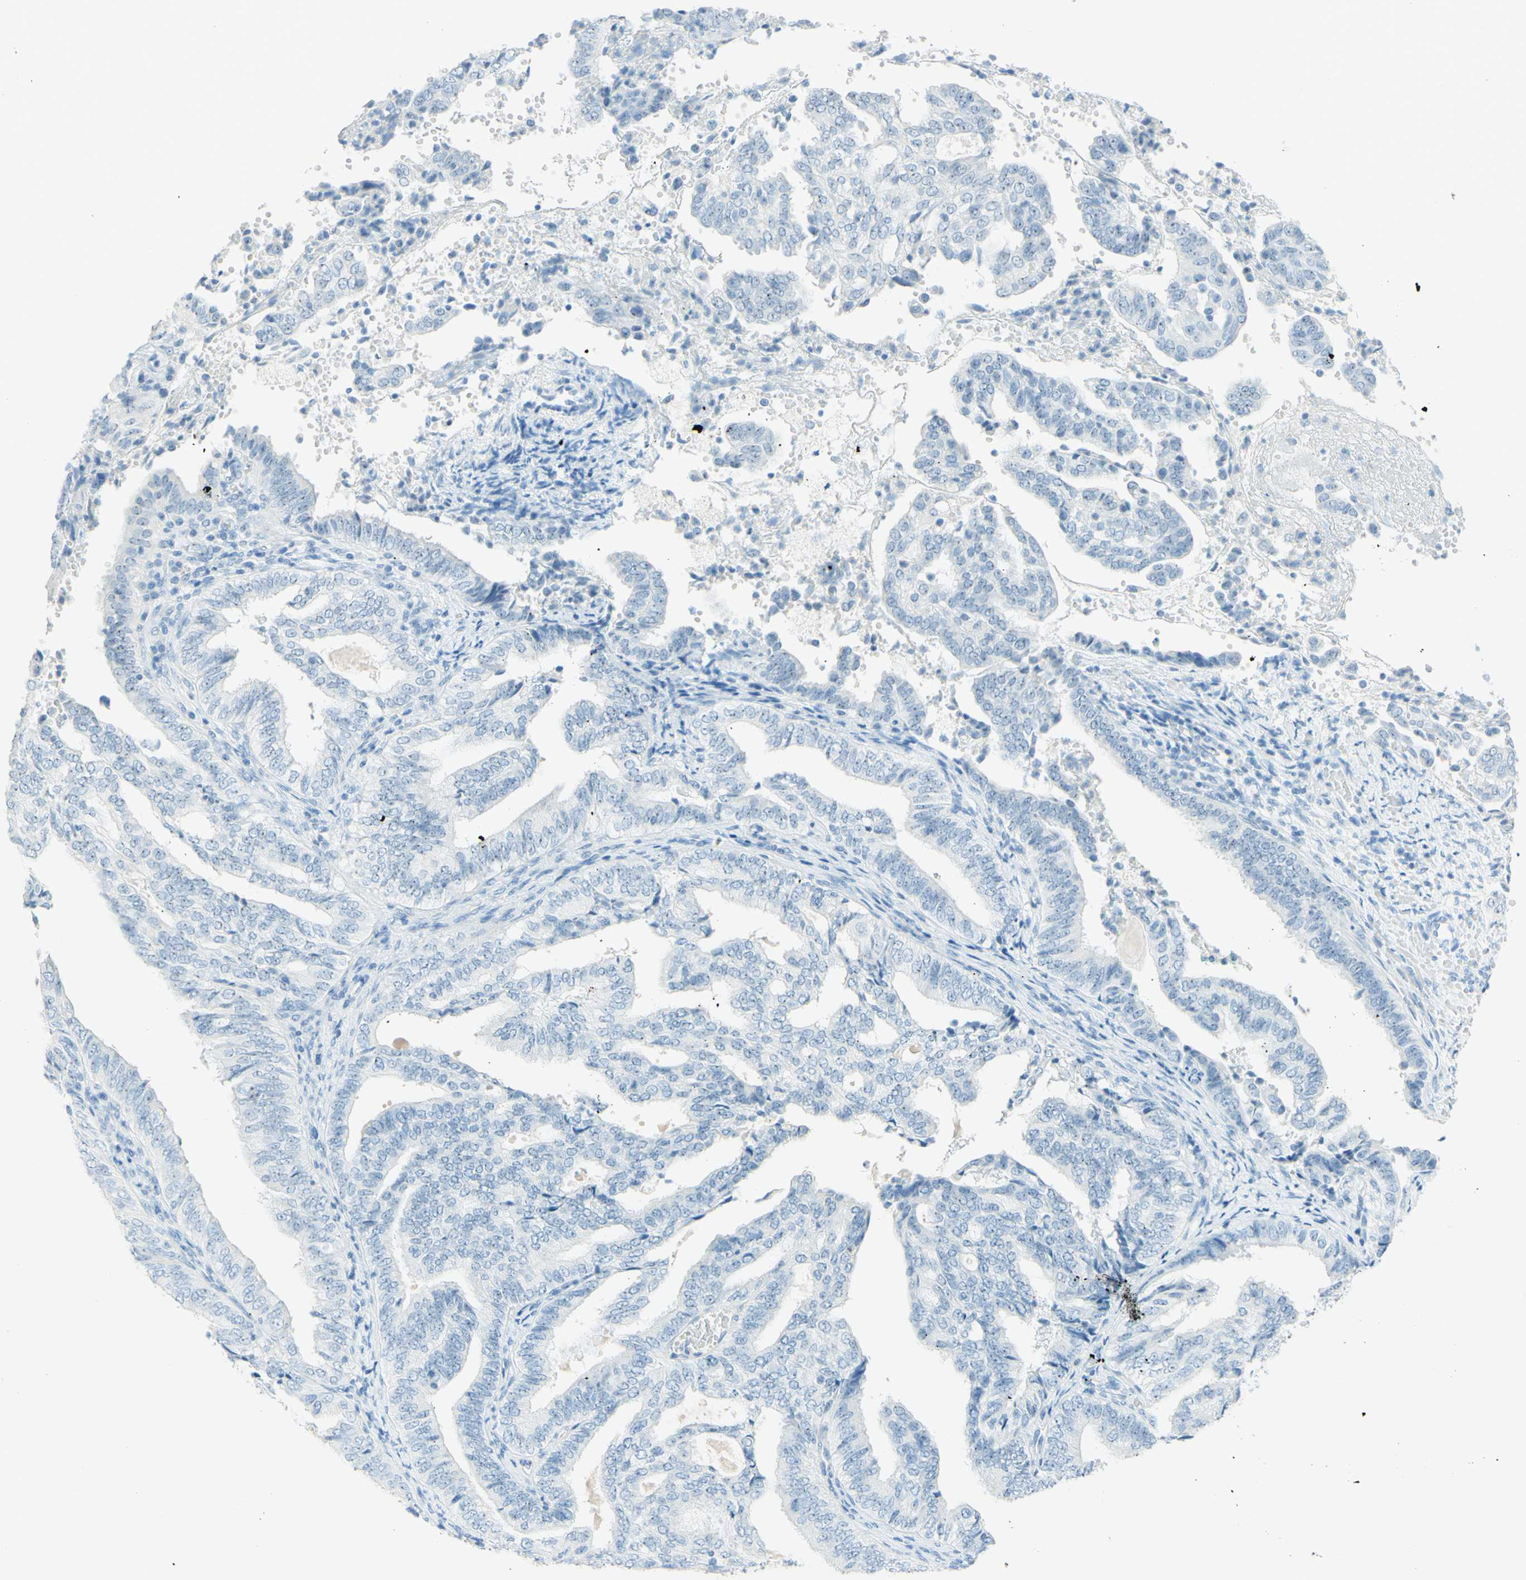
{"staining": {"intensity": "negative", "quantity": "none", "location": "none"}, "tissue": "endometrial cancer", "cell_type": "Tumor cells", "image_type": "cancer", "snomed": [{"axis": "morphology", "description": "Adenocarcinoma, NOS"}, {"axis": "topography", "description": "Endometrium"}], "caption": "This is an immunohistochemistry (IHC) photomicrograph of endometrial cancer. There is no expression in tumor cells.", "gene": "FMR1NB", "patient": {"sex": "female", "age": 58}}